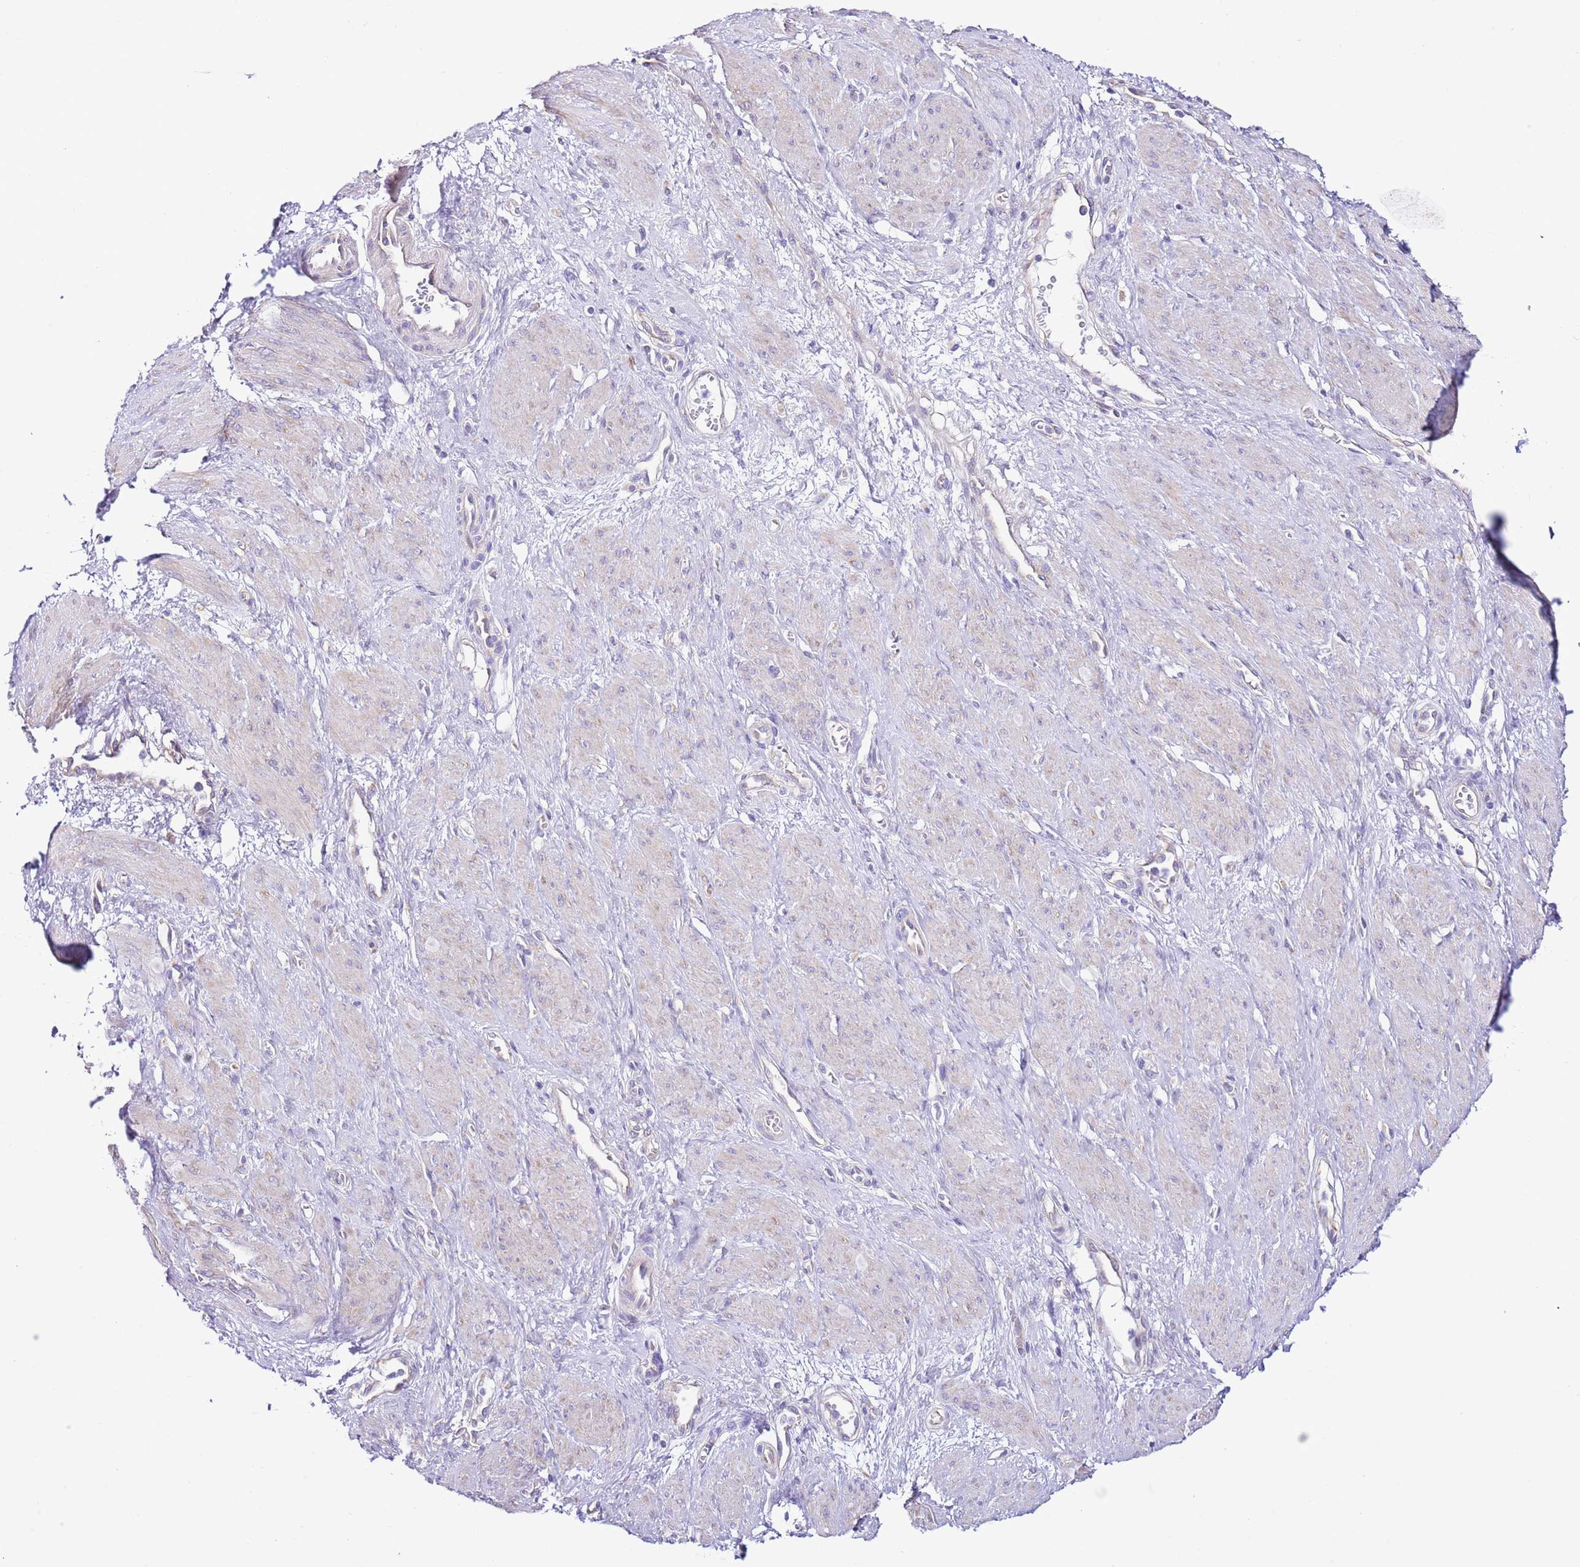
{"staining": {"intensity": "weak", "quantity": "<25%", "location": "cytoplasmic/membranous"}, "tissue": "smooth muscle", "cell_type": "Smooth muscle cells", "image_type": "normal", "snomed": [{"axis": "morphology", "description": "Normal tissue, NOS"}, {"axis": "topography", "description": "Smooth muscle"}, {"axis": "topography", "description": "Uterus"}], "caption": "Immunohistochemistry (IHC) photomicrograph of benign human smooth muscle stained for a protein (brown), which demonstrates no staining in smooth muscle cells. (Brightfield microscopy of DAB (3,3'-diaminobenzidine) immunohistochemistry (IHC) at high magnification).", "gene": "RPS10", "patient": {"sex": "female", "age": 39}}